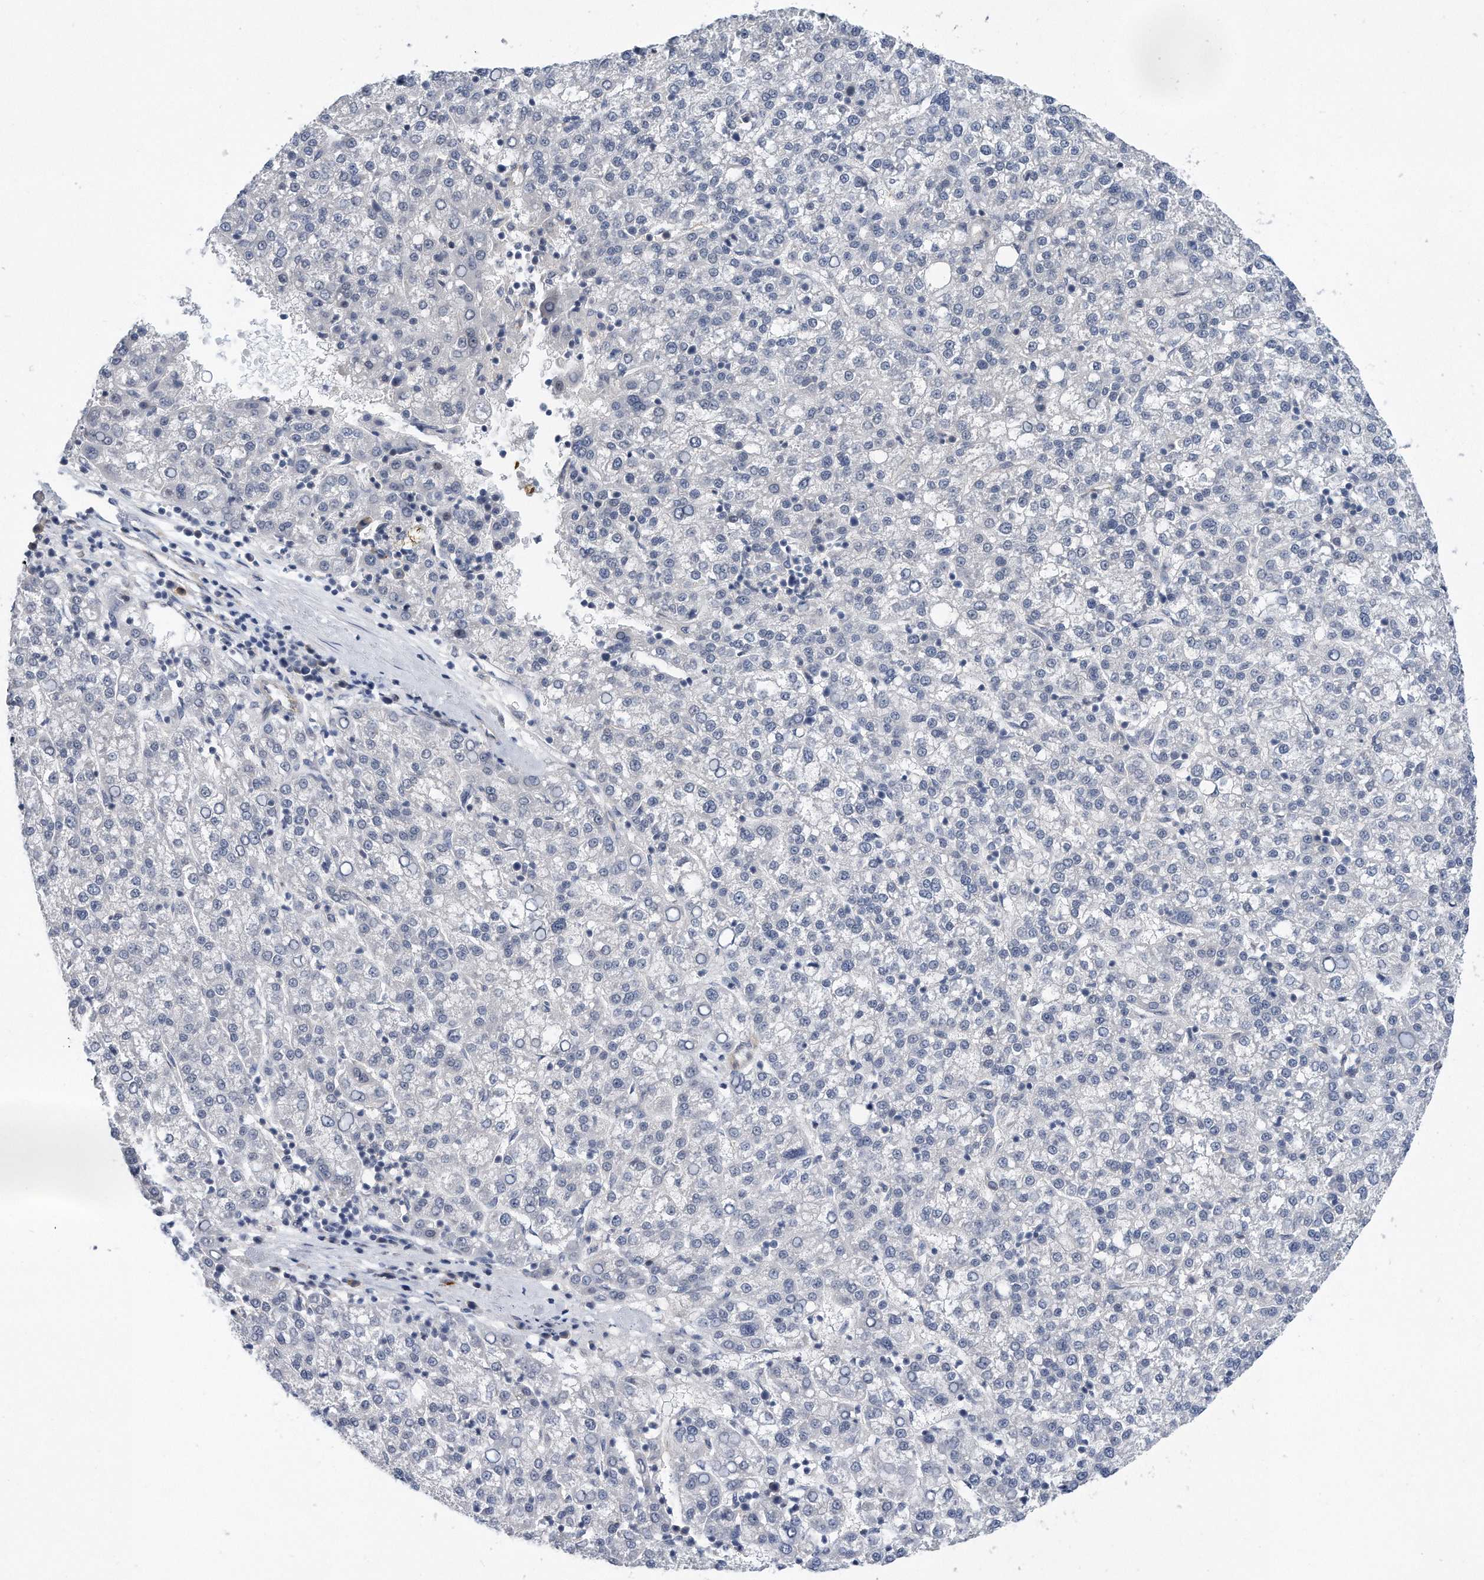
{"staining": {"intensity": "negative", "quantity": "none", "location": "none"}, "tissue": "liver cancer", "cell_type": "Tumor cells", "image_type": "cancer", "snomed": [{"axis": "morphology", "description": "Carcinoma, Hepatocellular, NOS"}, {"axis": "topography", "description": "Liver"}], "caption": "This histopathology image is of liver cancer (hepatocellular carcinoma) stained with immunohistochemistry (IHC) to label a protein in brown with the nuclei are counter-stained blue. There is no positivity in tumor cells.", "gene": "TP53INP1", "patient": {"sex": "female", "age": 58}}